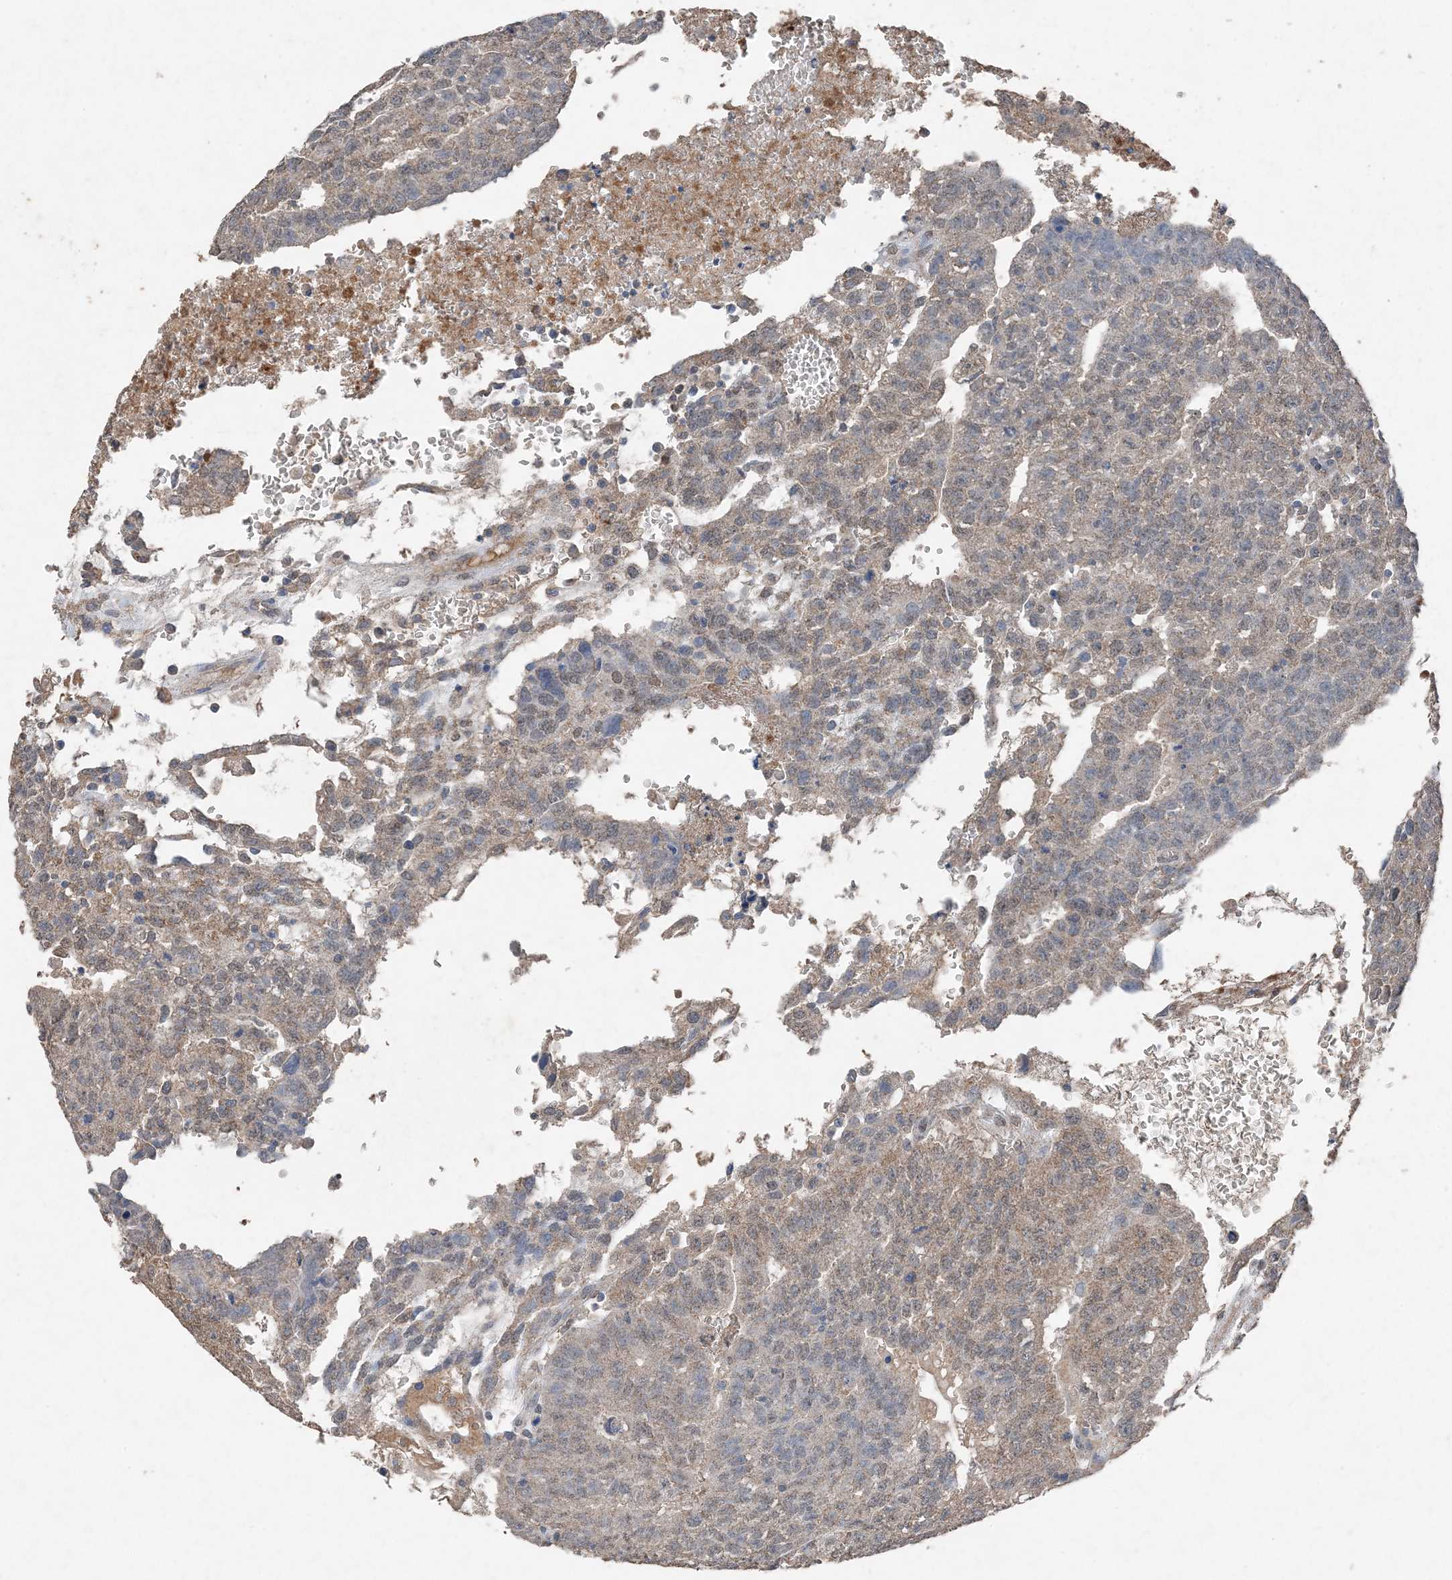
{"staining": {"intensity": "weak", "quantity": "25%-75%", "location": "cytoplasmic/membranous"}, "tissue": "testis cancer", "cell_type": "Tumor cells", "image_type": "cancer", "snomed": [{"axis": "morphology", "description": "Seminoma, NOS"}, {"axis": "morphology", "description": "Carcinoma, Embryonal, NOS"}, {"axis": "topography", "description": "Testis"}], "caption": "Immunohistochemical staining of human seminoma (testis) displays low levels of weak cytoplasmic/membranous protein staining in approximately 25%-75% of tumor cells.", "gene": "FCN3", "patient": {"sex": "male", "age": 52}}